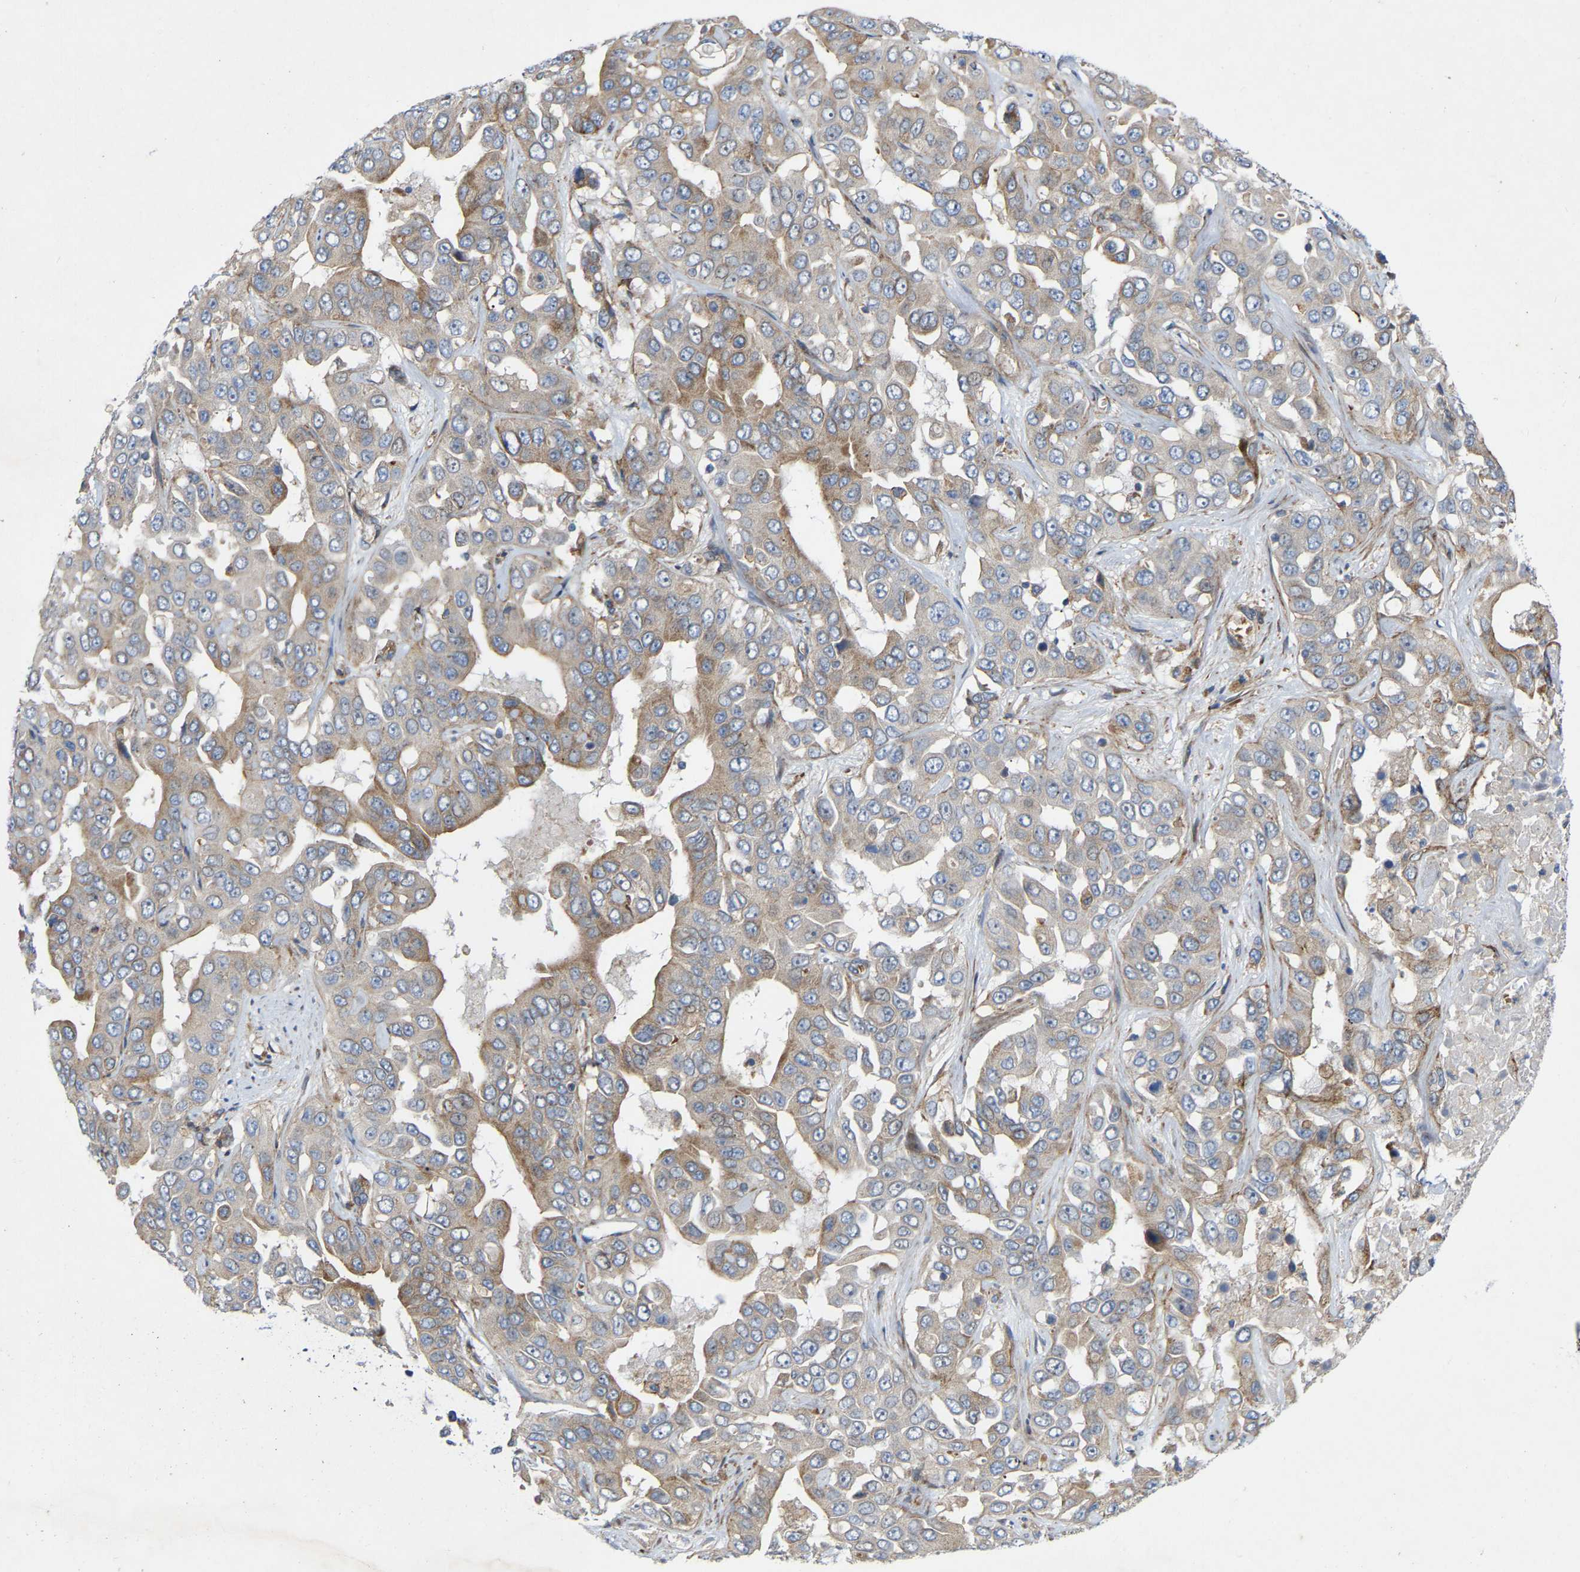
{"staining": {"intensity": "moderate", "quantity": "25%-75%", "location": "cytoplasmic/membranous"}, "tissue": "liver cancer", "cell_type": "Tumor cells", "image_type": "cancer", "snomed": [{"axis": "morphology", "description": "Cholangiocarcinoma"}, {"axis": "topography", "description": "Liver"}], "caption": "Immunohistochemical staining of human liver cancer displays medium levels of moderate cytoplasmic/membranous positivity in about 25%-75% of tumor cells.", "gene": "TOR1B", "patient": {"sex": "female", "age": 52}}